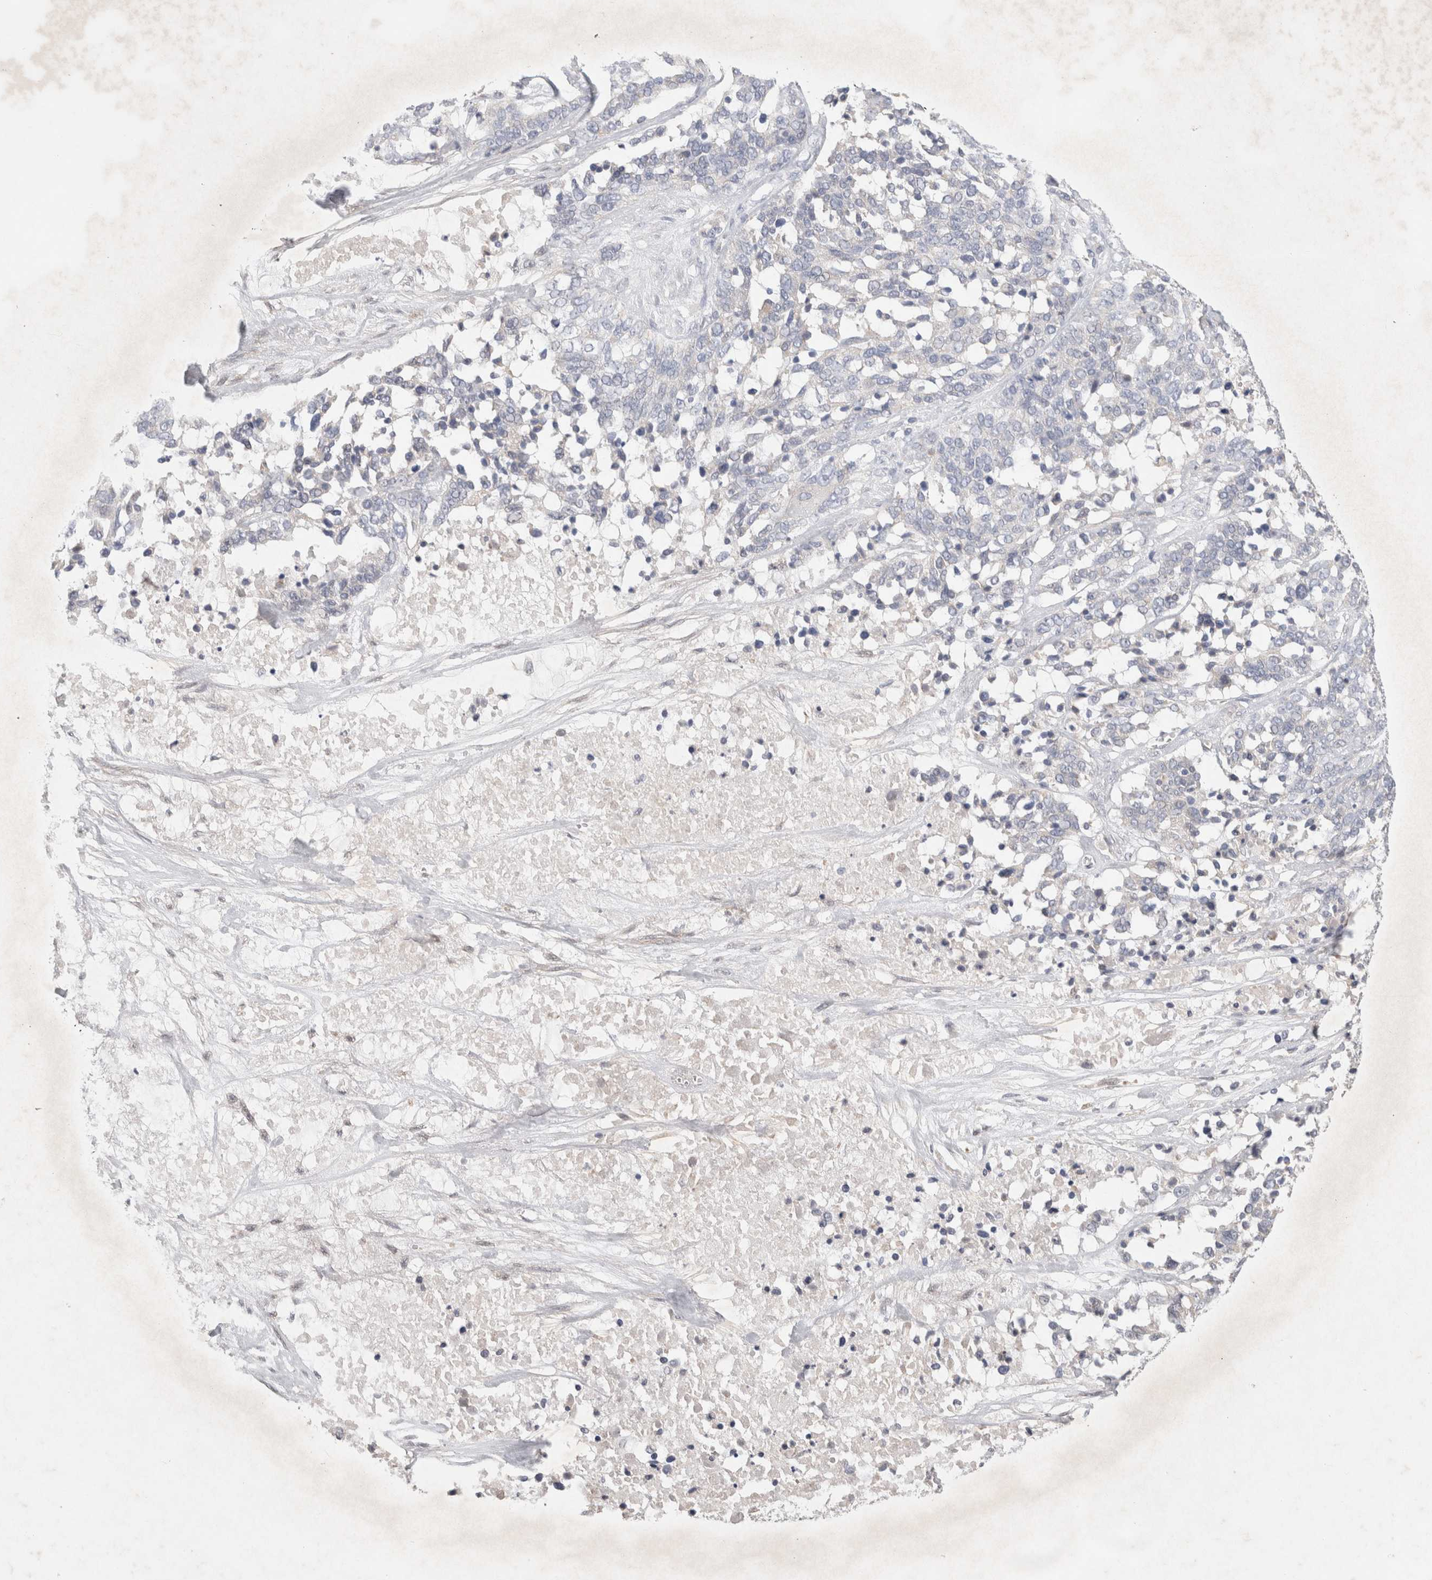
{"staining": {"intensity": "negative", "quantity": "none", "location": "none"}, "tissue": "ovarian cancer", "cell_type": "Tumor cells", "image_type": "cancer", "snomed": [{"axis": "morphology", "description": "Cystadenocarcinoma, serous, NOS"}, {"axis": "topography", "description": "Ovary"}], "caption": "IHC histopathology image of ovarian serous cystadenocarcinoma stained for a protein (brown), which shows no staining in tumor cells. Nuclei are stained in blue.", "gene": "MPP2", "patient": {"sex": "female", "age": 44}}